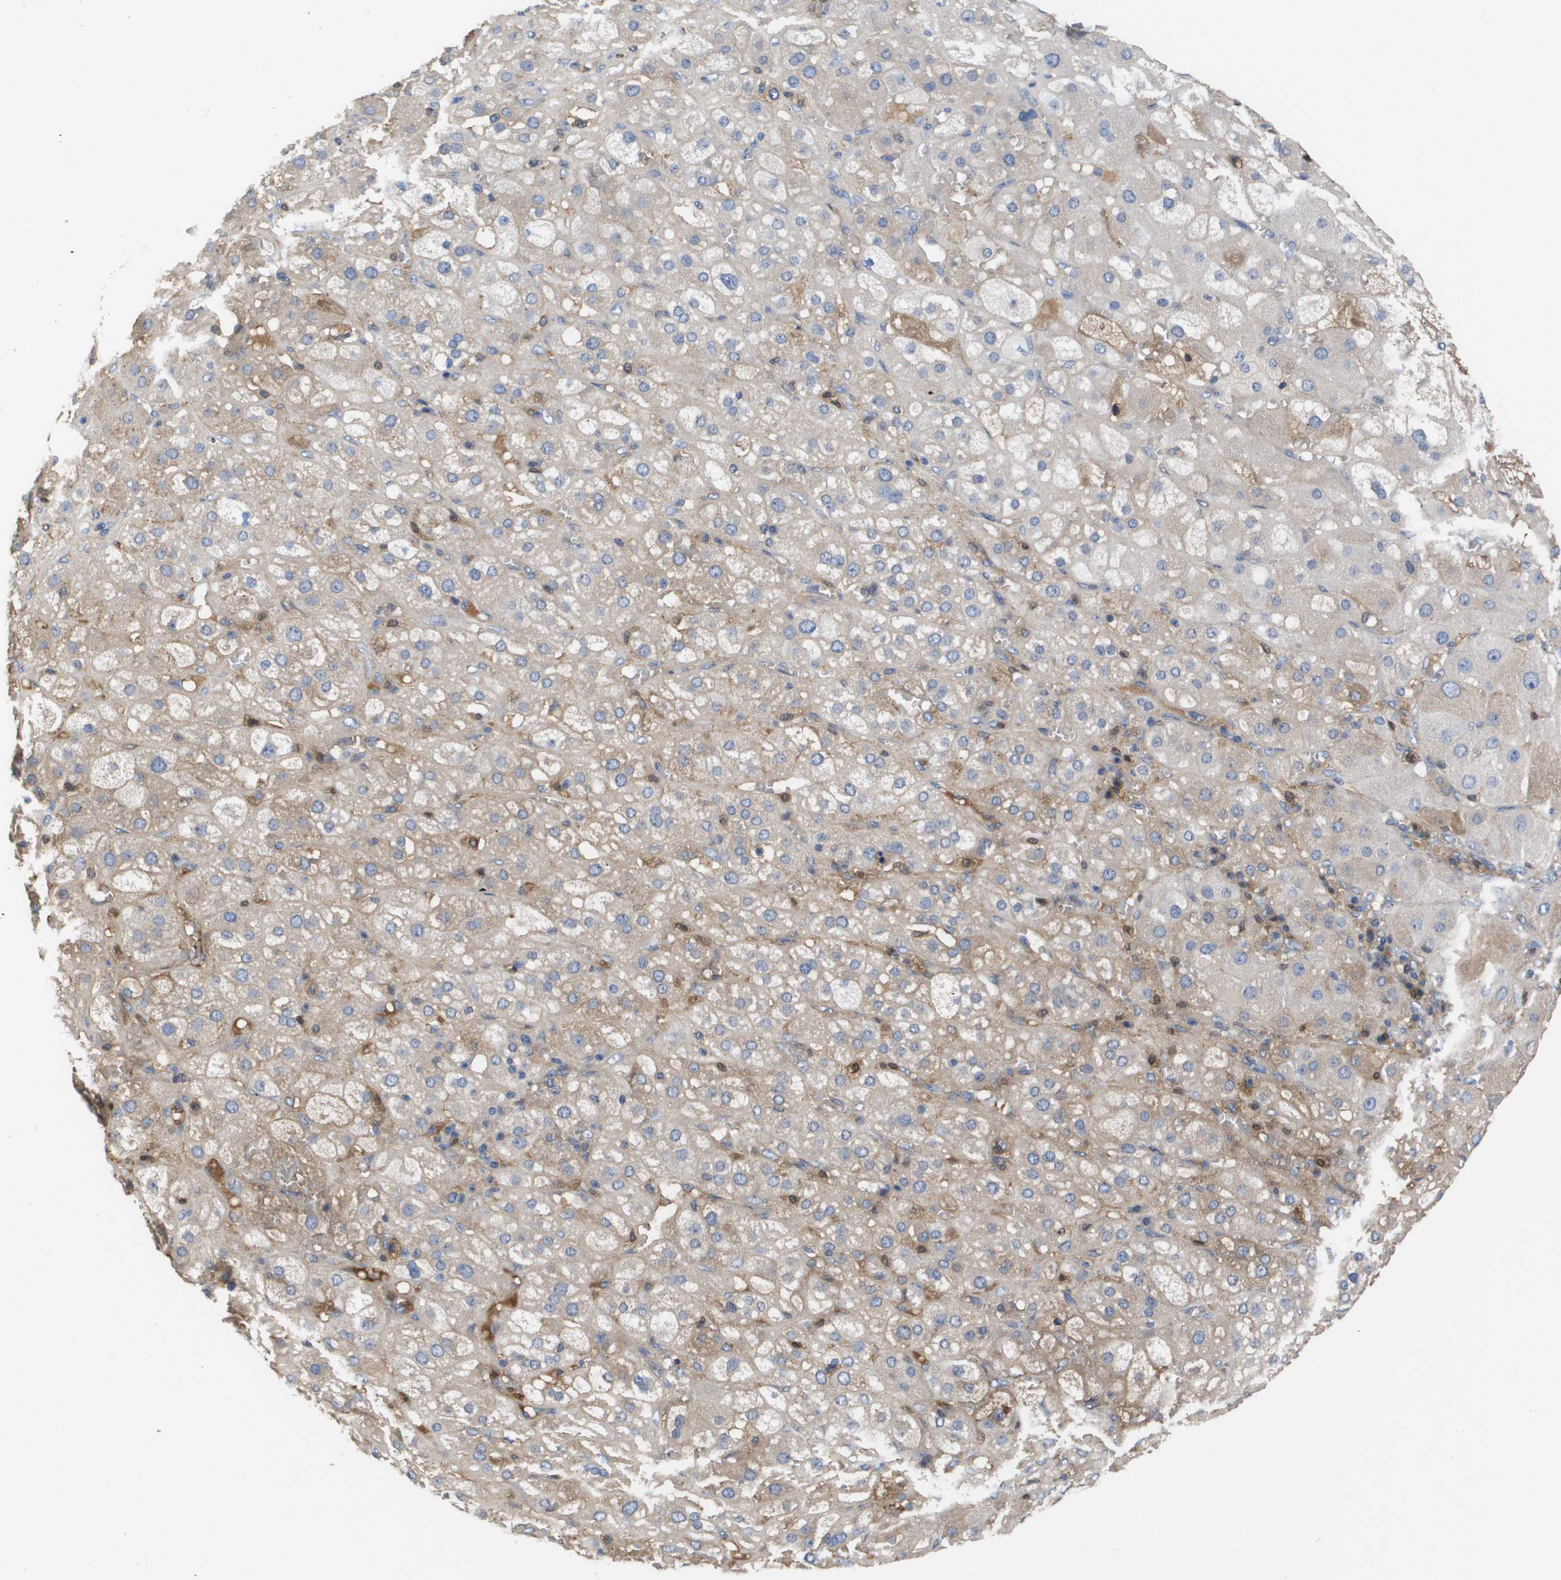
{"staining": {"intensity": "weak", "quantity": "25%-75%", "location": "cytoplasmic/membranous"}, "tissue": "adrenal gland", "cell_type": "Glandular cells", "image_type": "normal", "snomed": [{"axis": "morphology", "description": "Normal tissue, NOS"}, {"axis": "topography", "description": "Adrenal gland"}], "caption": "This image displays IHC staining of benign human adrenal gland, with low weak cytoplasmic/membranous expression in about 25%-75% of glandular cells.", "gene": "SERPINA6", "patient": {"sex": "female", "age": 47}}